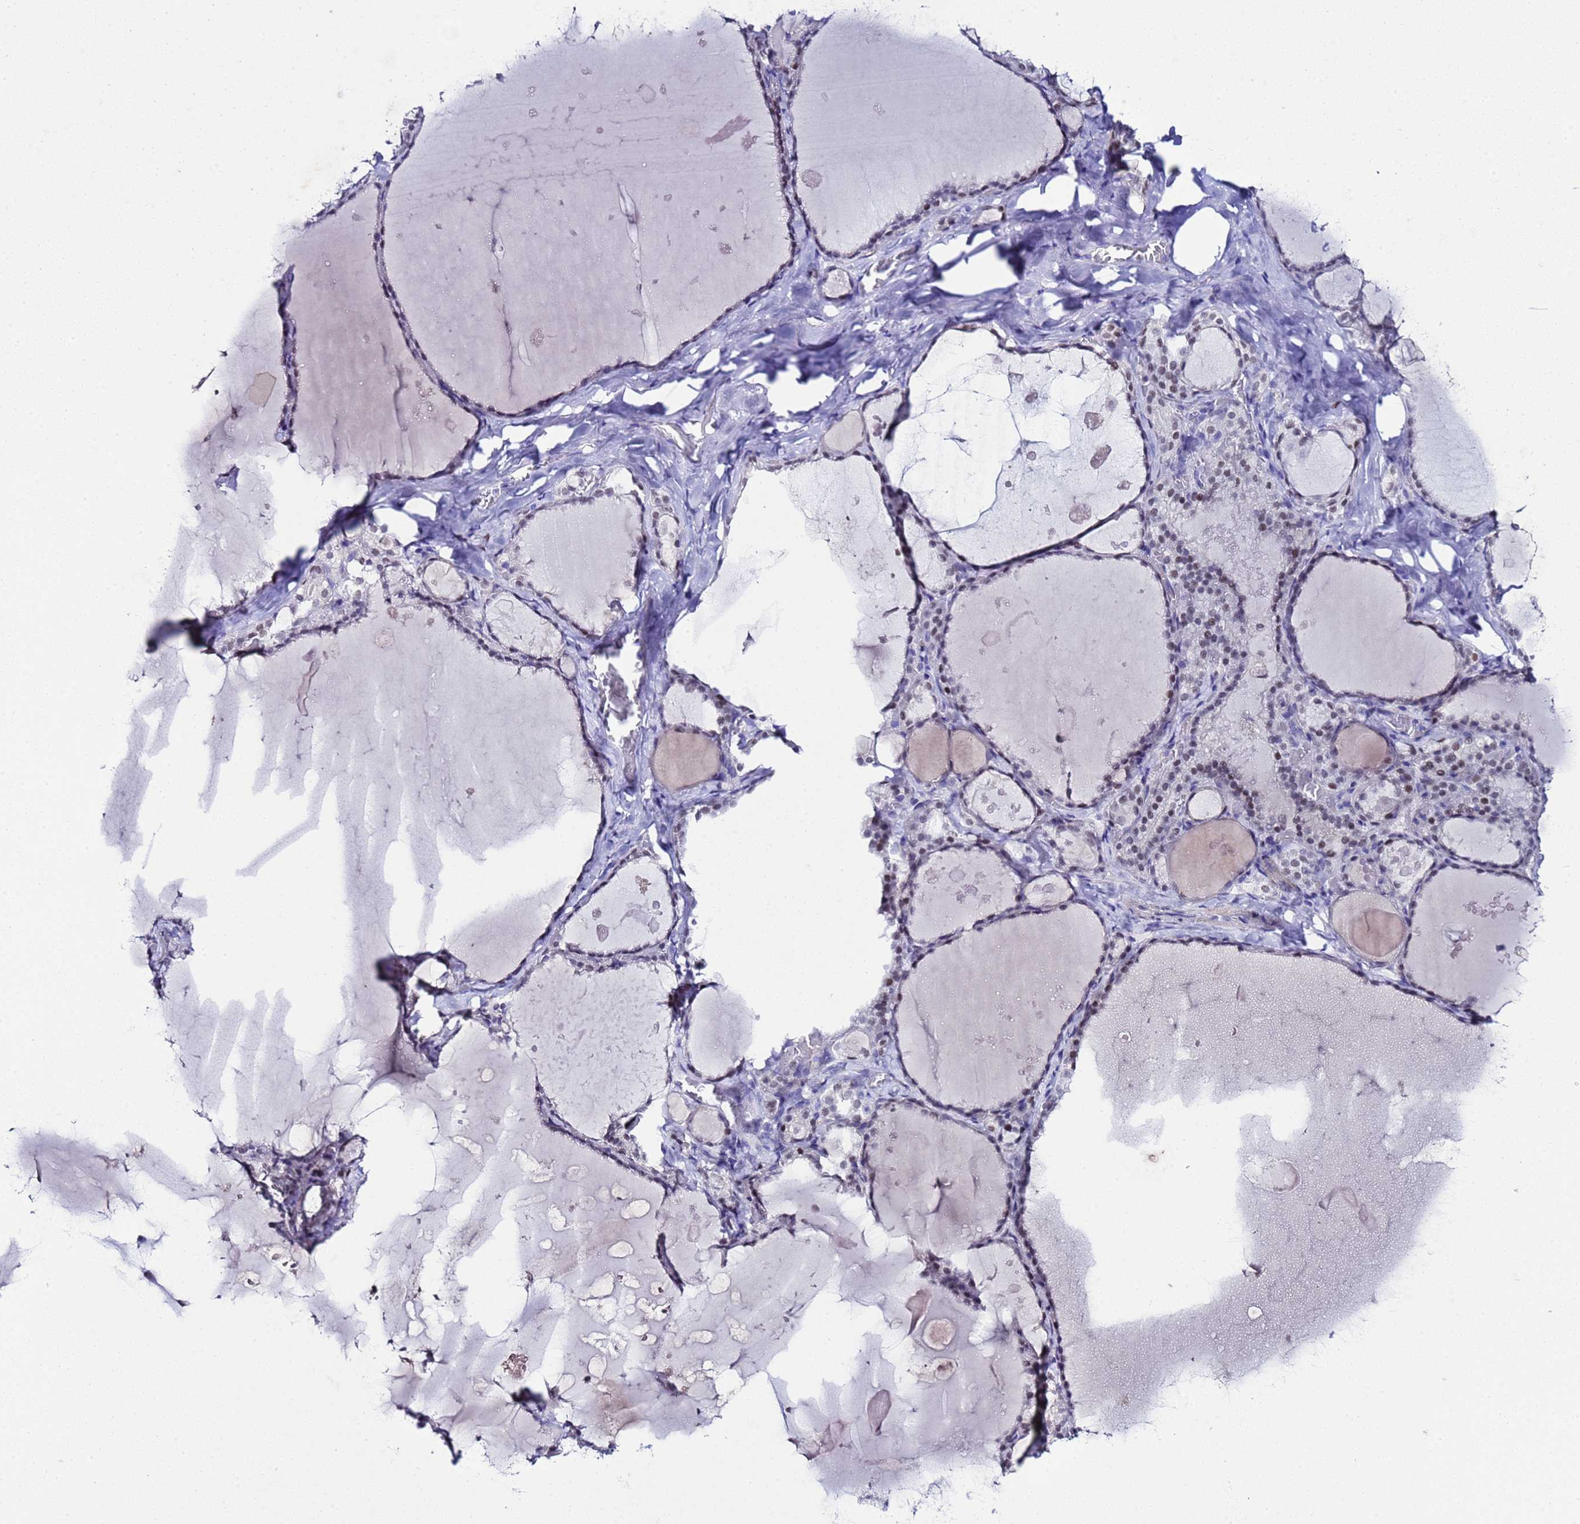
{"staining": {"intensity": "weak", "quantity": "25%-75%", "location": "nuclear"}, "tissue": "thyroid gland", "cell_type": "Glandular cells", "image_type": "normal", "snomed": [{"axis": "morphology", "description": "Normal tissue, NOS"}, {"axis": "topography", "description": "Thyroid gland"}], "caption": "Glandular cells exhibit low levels of weak nuclear positivity in about 25%-75% of cells in unremarkable thyroid gland.", "gene": "BCL7A", "patient": {"sex": "male", "age": 56}}